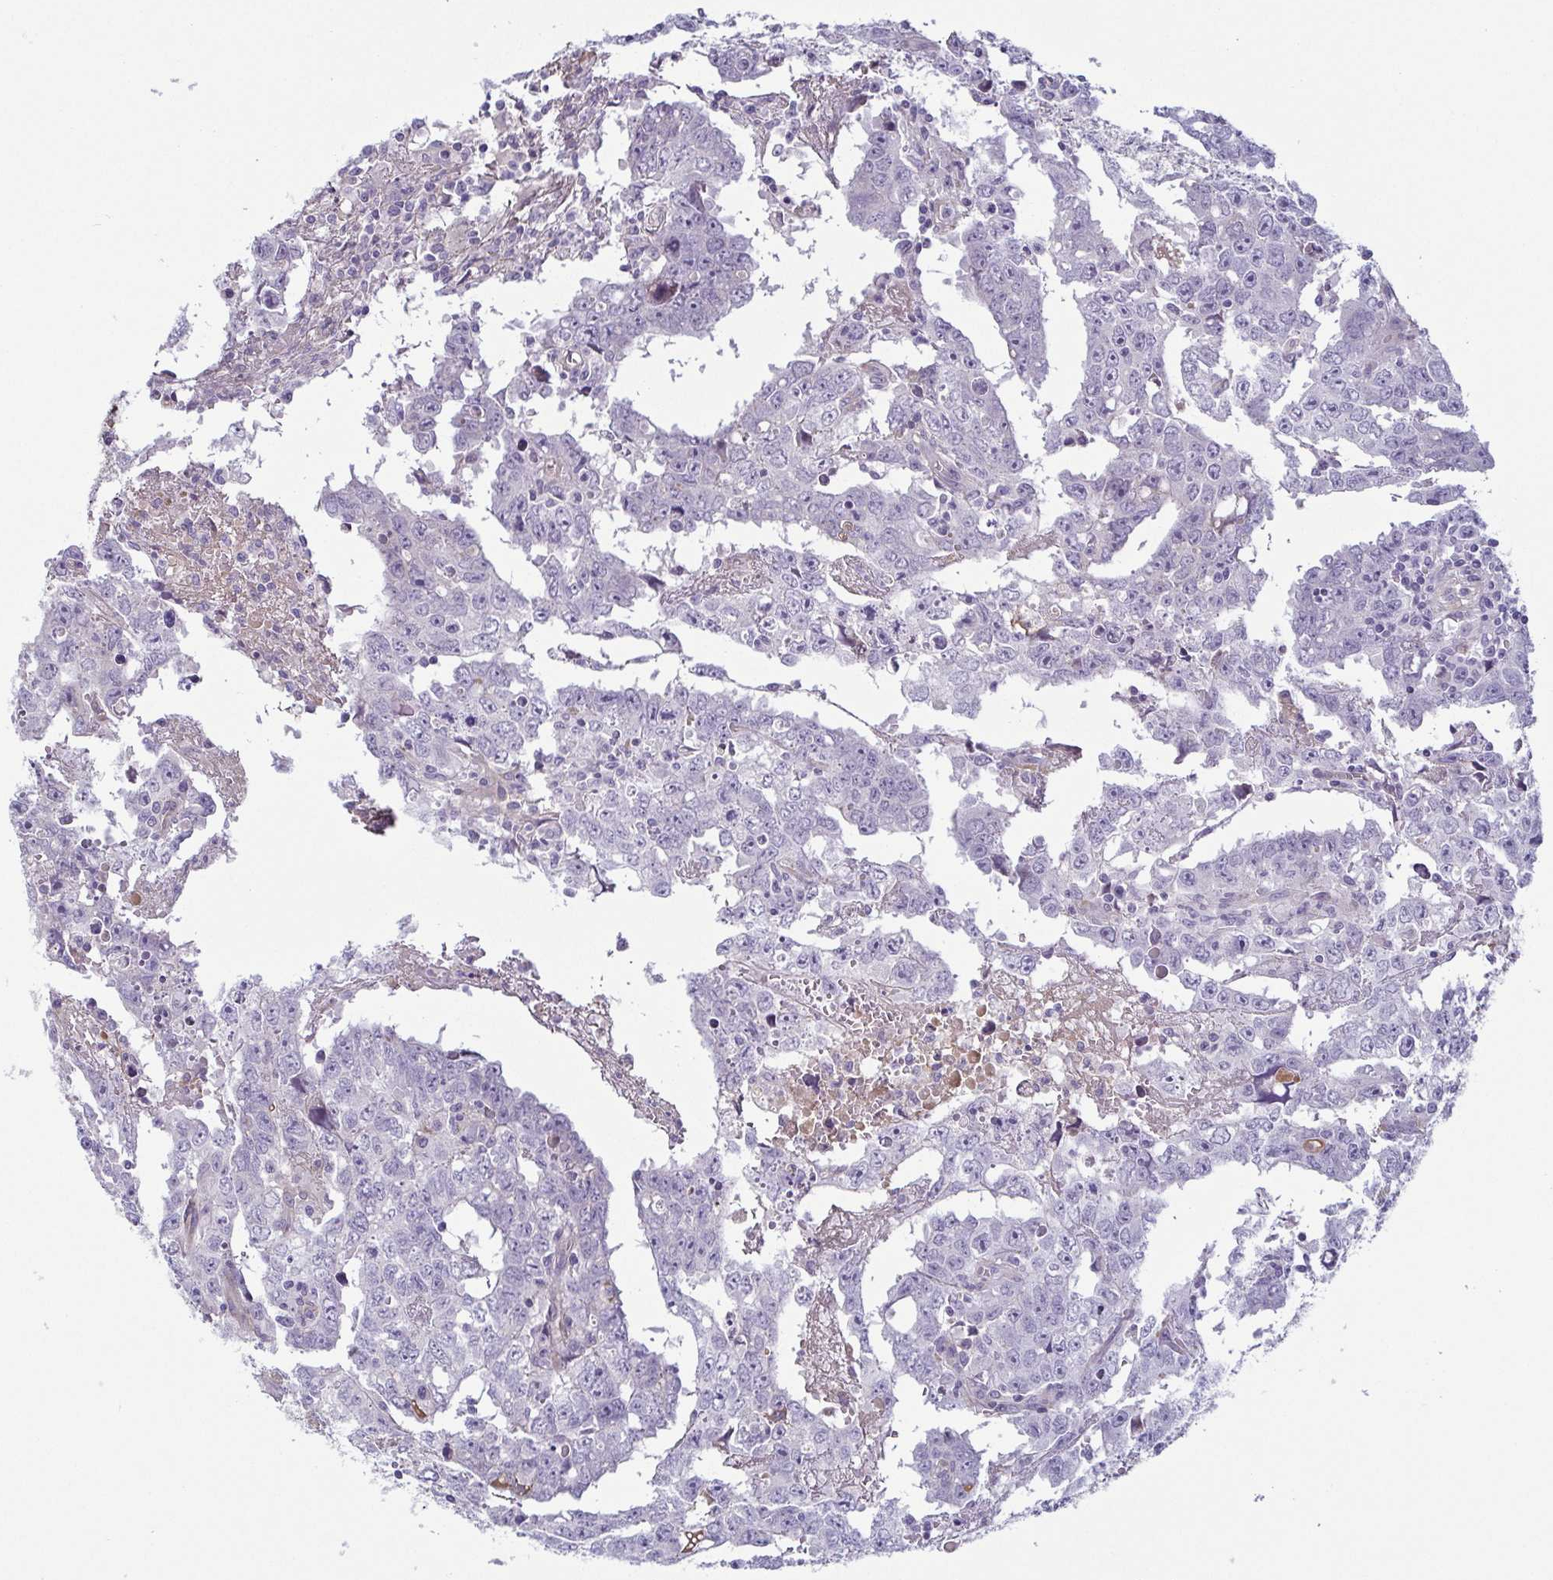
{"staining": {"intensity": "negative", "quantity": "none", "location": "none"}, "tissue": "testis cancer", "cell_type": "Tumor cells", "image_type": "cancer", "snomed": [{"axis": "morphology", "description": "Carcinoma, Embryonal, NOS"}, {"axis": "topography", "description": "Testis"}], "caption": "This photomicrograph is of testis cancer stained with immunohistochemistry to label a protein in brown with the nuclei are counter-stained blue. There is no expression in tumor cells.", "gene": "ECM1", "patient": {"sex": "male", "age": 22}}